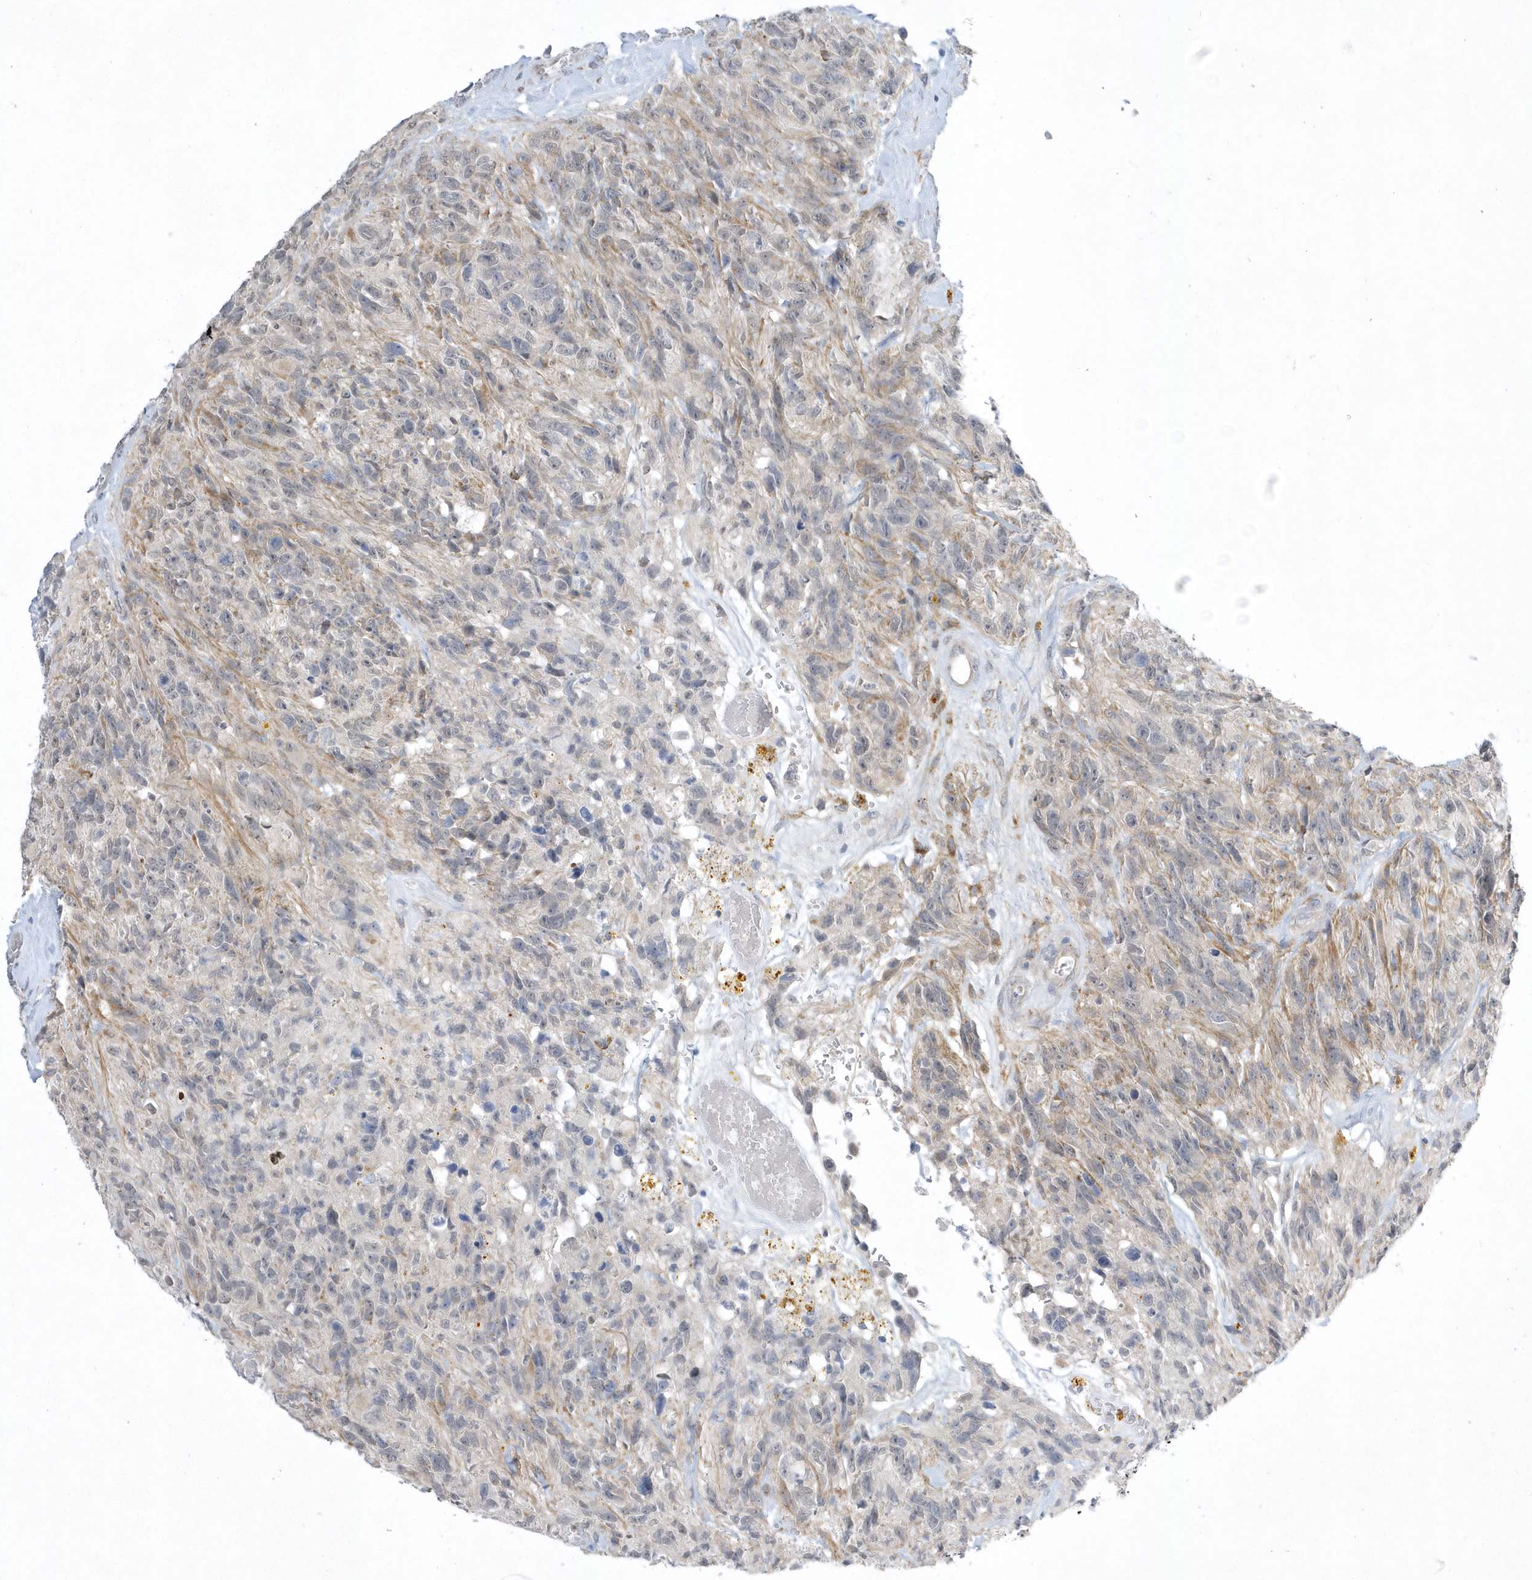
{"staining": {"intensity": "weak", "quantity": "<25%", "location": "cytoplasmic/membranous"}, "tissue": "glioma", "cell_type": "Tumor cells", "image_type": "cancer", "snomed": [{"axis": "morphology", "description": "Glioma, malignant, High grade"}, {"axis": "topography", "description": "Brain"}], "caption": "A photomicrograph of glioma stained for a protein shows no brown staining in tumor cells. (Brightfield microscopy of DAB immunohistochemistry (IHC) at high magnification).", "gene": "ZC3H12D", "patient": {"sex": "male", "age": 69}}